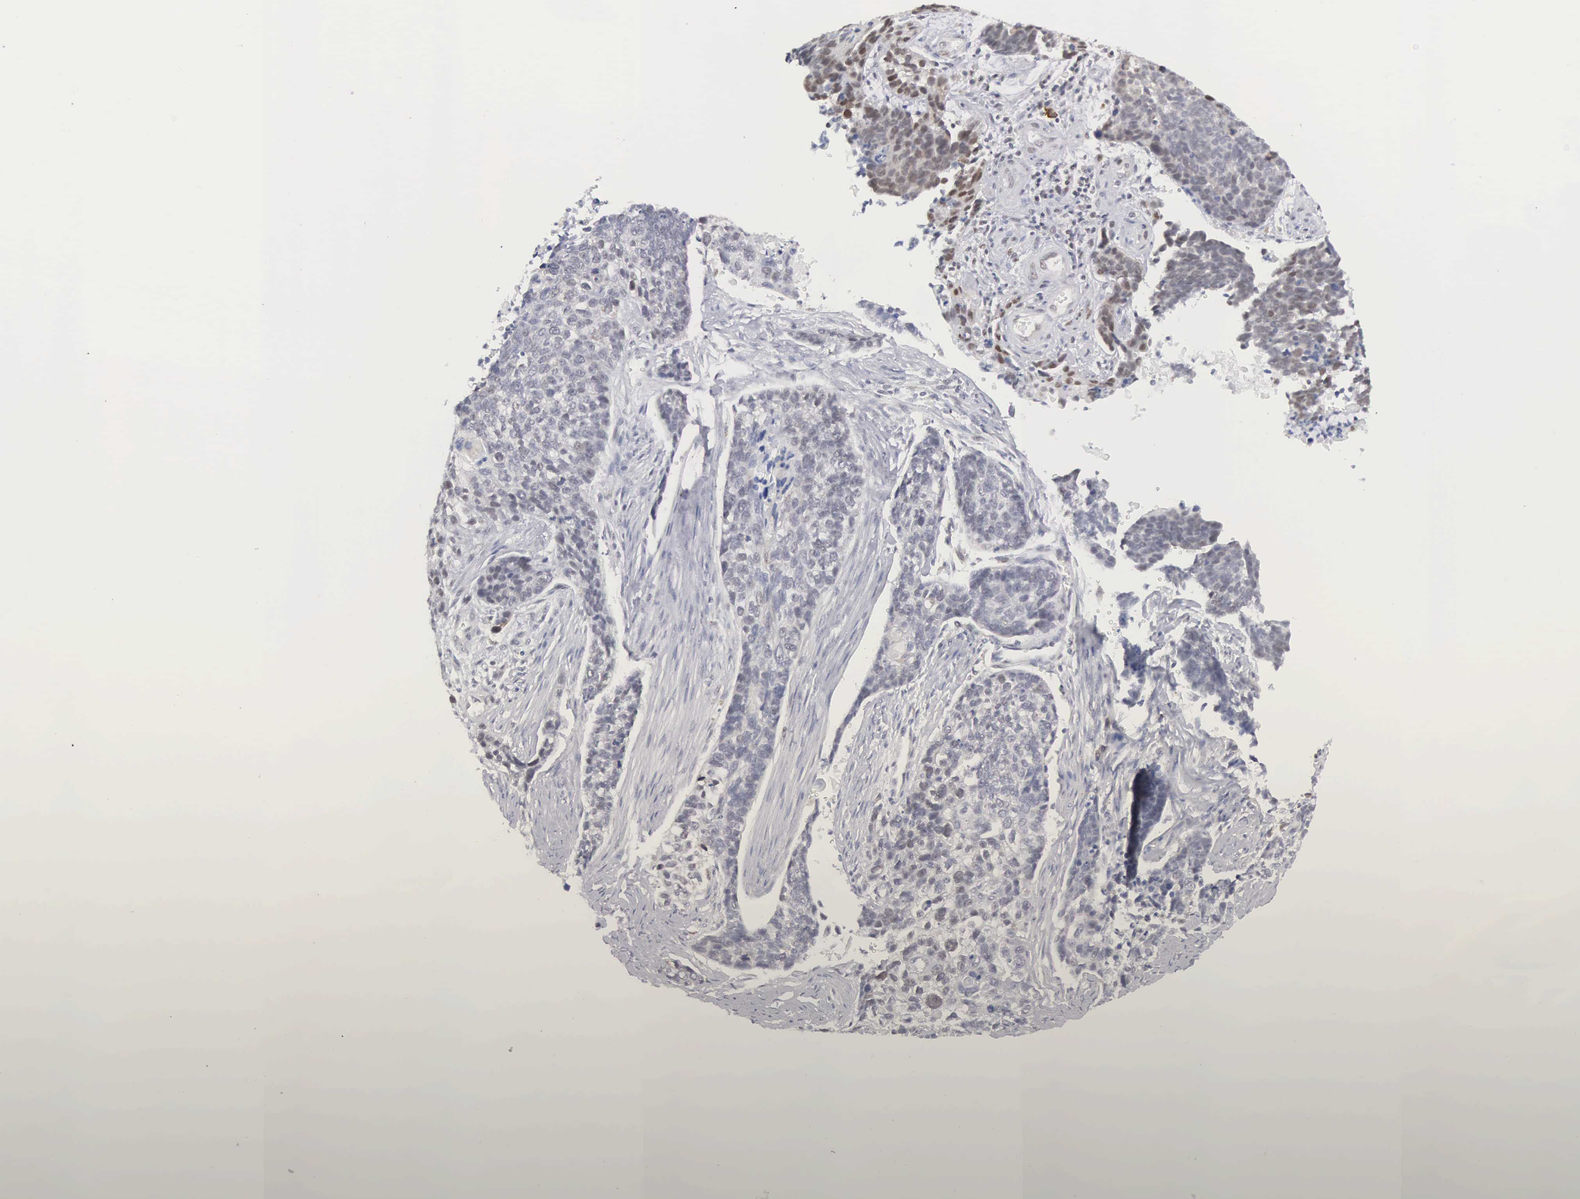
{"staining": {"intensity": "moderate", "quantity": "25%-75%", "location": "nuclear"}, "tissue": "lung cancer", "cell_type": "Tumor cells", "image_type": "cancer", "snomed": [{"axis": "morphology", "description": "Squamous cell carcinoma, NOS"}, {"axis": "topography", "description": "Lymph node"}, {"axis": "topography", "description": "Lung"}], "caption": "IHC of human squamous cell carcinoma (lung) displays medium levels of moderate nuclear expression in approximately 25%-75% of tumor cells. (DAB (3,3'-diaminobenzidine) IHC with brightfield microscopy, high magnification).", "gene": "MNAT1", "patient": {"sex": "male", "age": 74}}